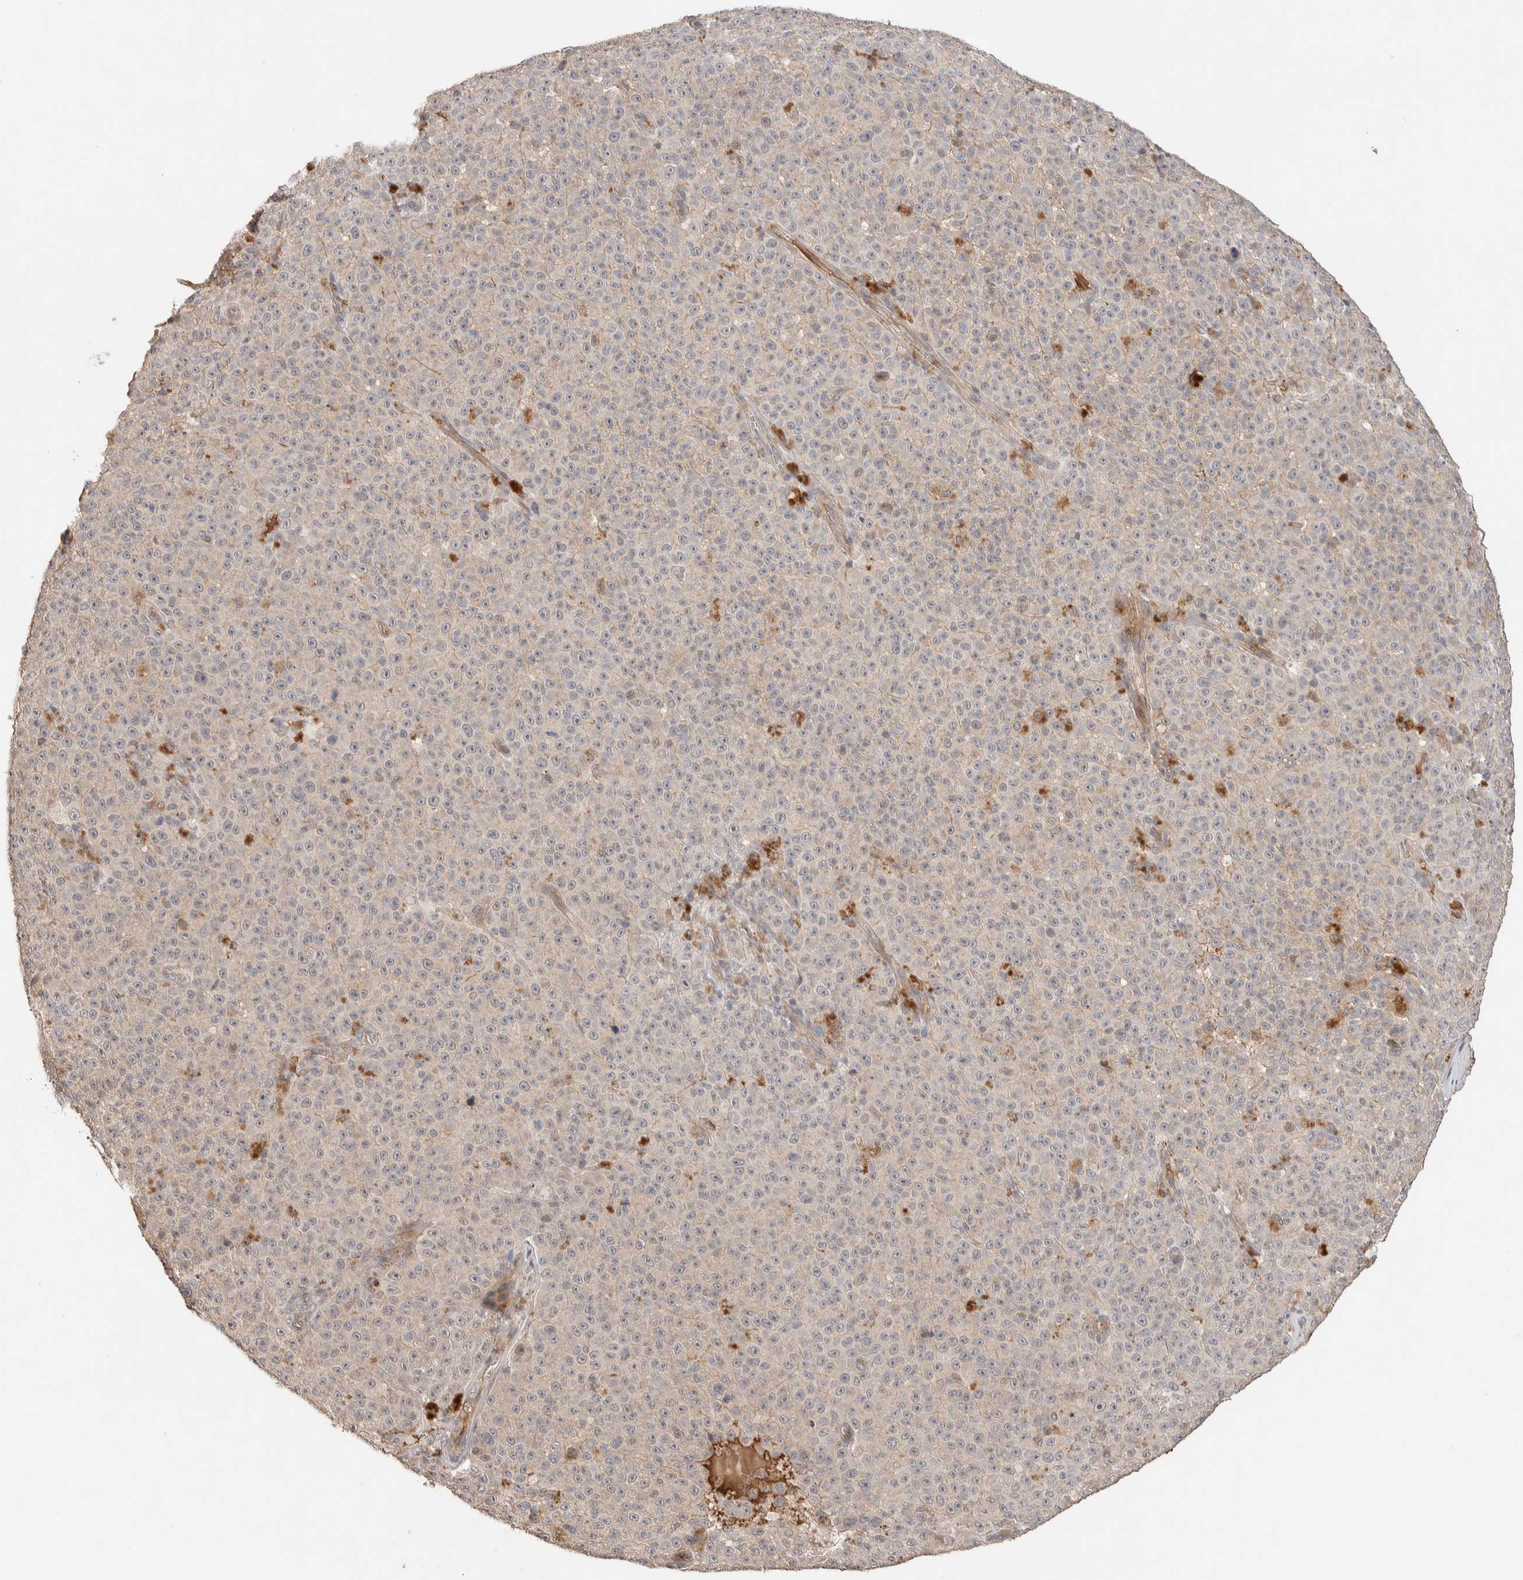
{"staining": {"intensity": "negative", "quantity": "none", "location": "none"}, "tissue": "melanoma", "cell_type": "Tumor cells", "image_type": "cancer", "snomed": [{"axis": "morphology", "description": "Malignant melanoma, NOS"}, {"axis": "topography", "description": "Skin"}], "caption": "There is no significant staining in tumor cells of melanoma.", "gene": "CASK", "patient": {"sex": "female", "age": 82}}